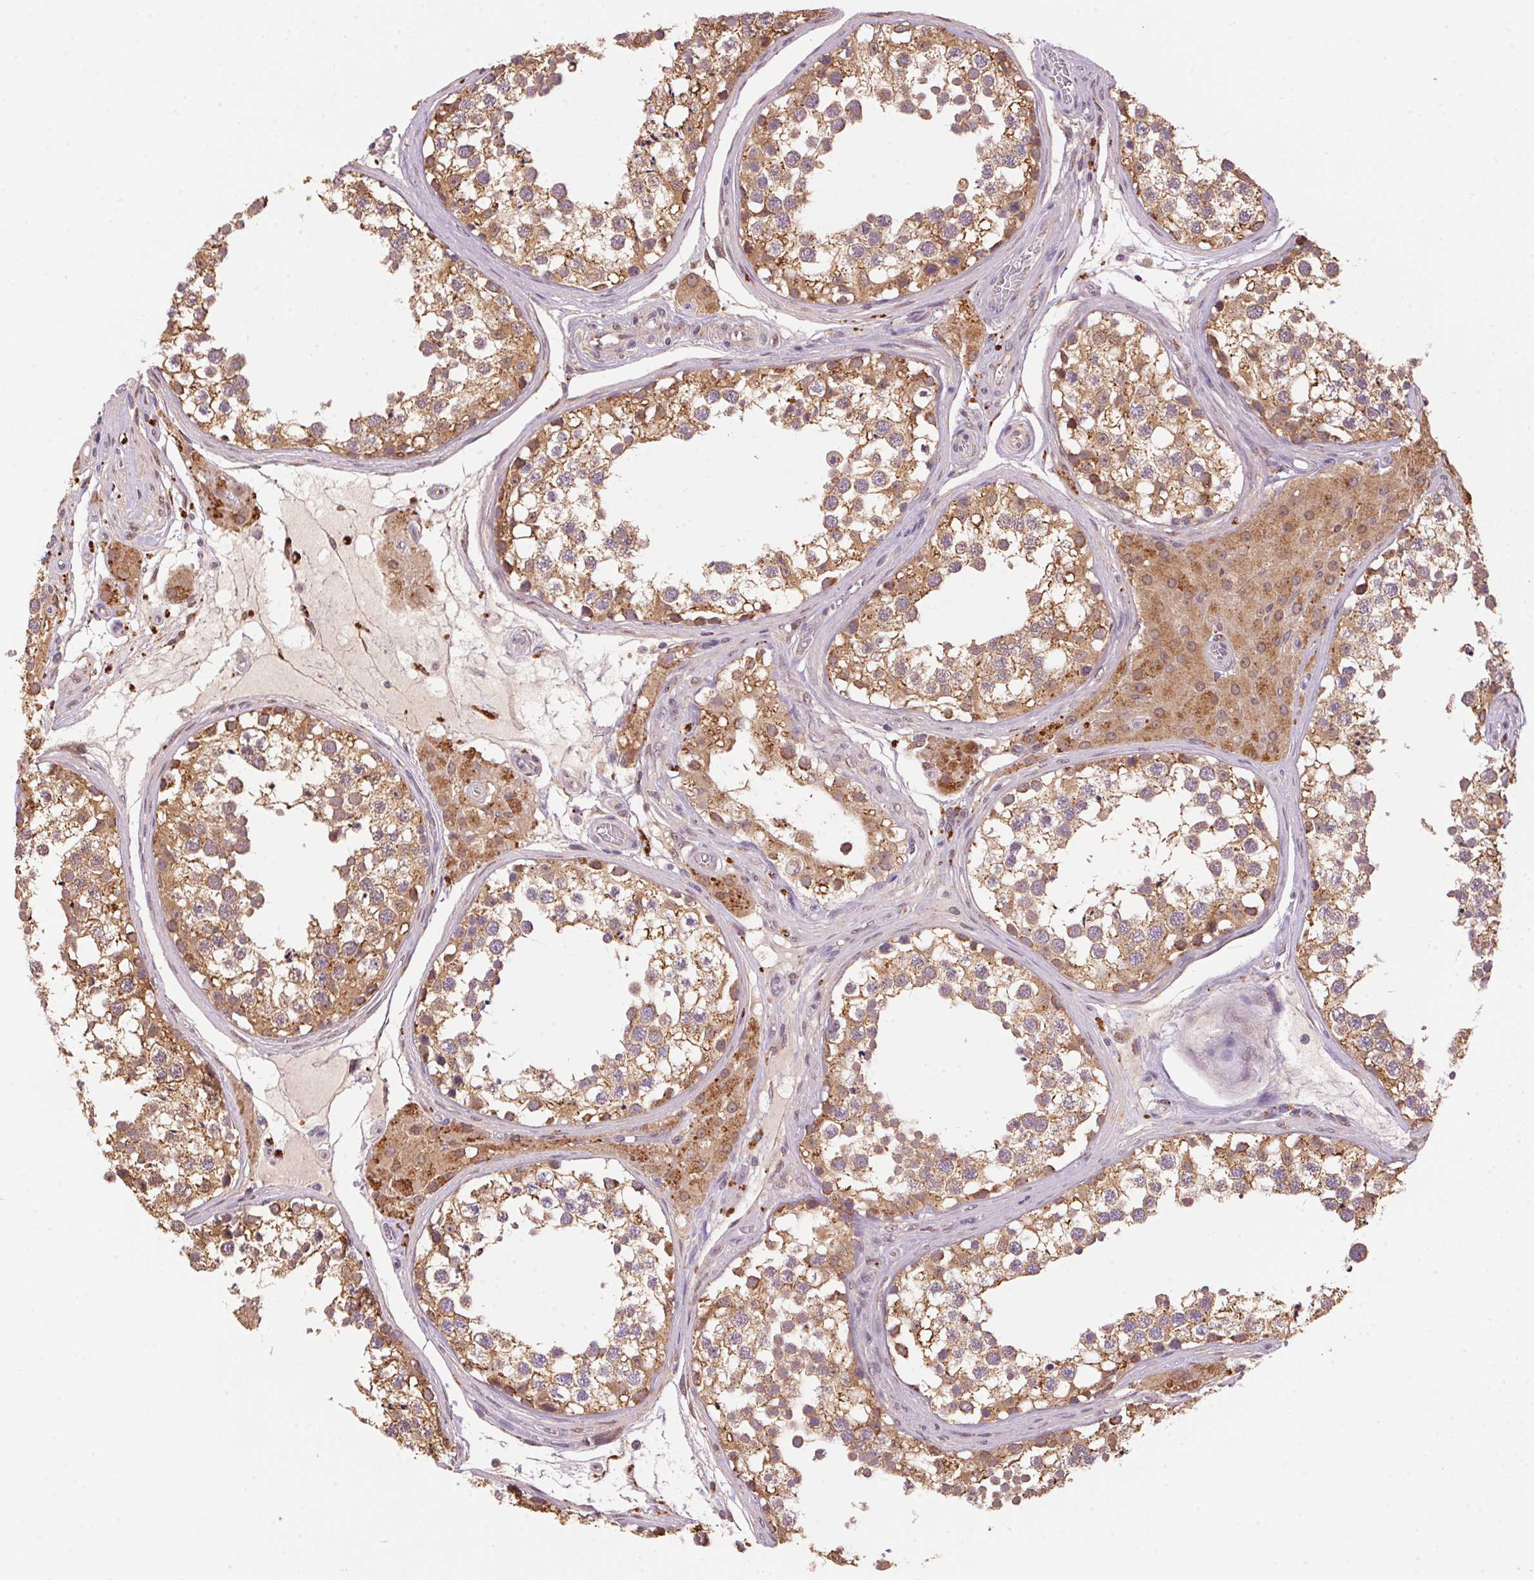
{"staining": {"intensity": "moderate", "quantity": ">75%", "location": "cytoplasmic/membranous"}, "tissue": "testis", "cell_type": "Cells in seminiferous ducts", "image_type": "normal", "snomed": [{"axis": "morphology", "description": "Normal tissue, NOS"}, {"axis": "morphology", "description": "Seminoma, NOS"}, {"axis": "topography", "description": "Testis"}], "caption": "This micrograph exhibits immunohistochemistry staining of benign testis, with medium moderate cytoplasmic/membranous positivity in about >75% of cells in seminiferous ducts.", "gene": "ADH5", "patient": {"sex": "male", "age": 65}}